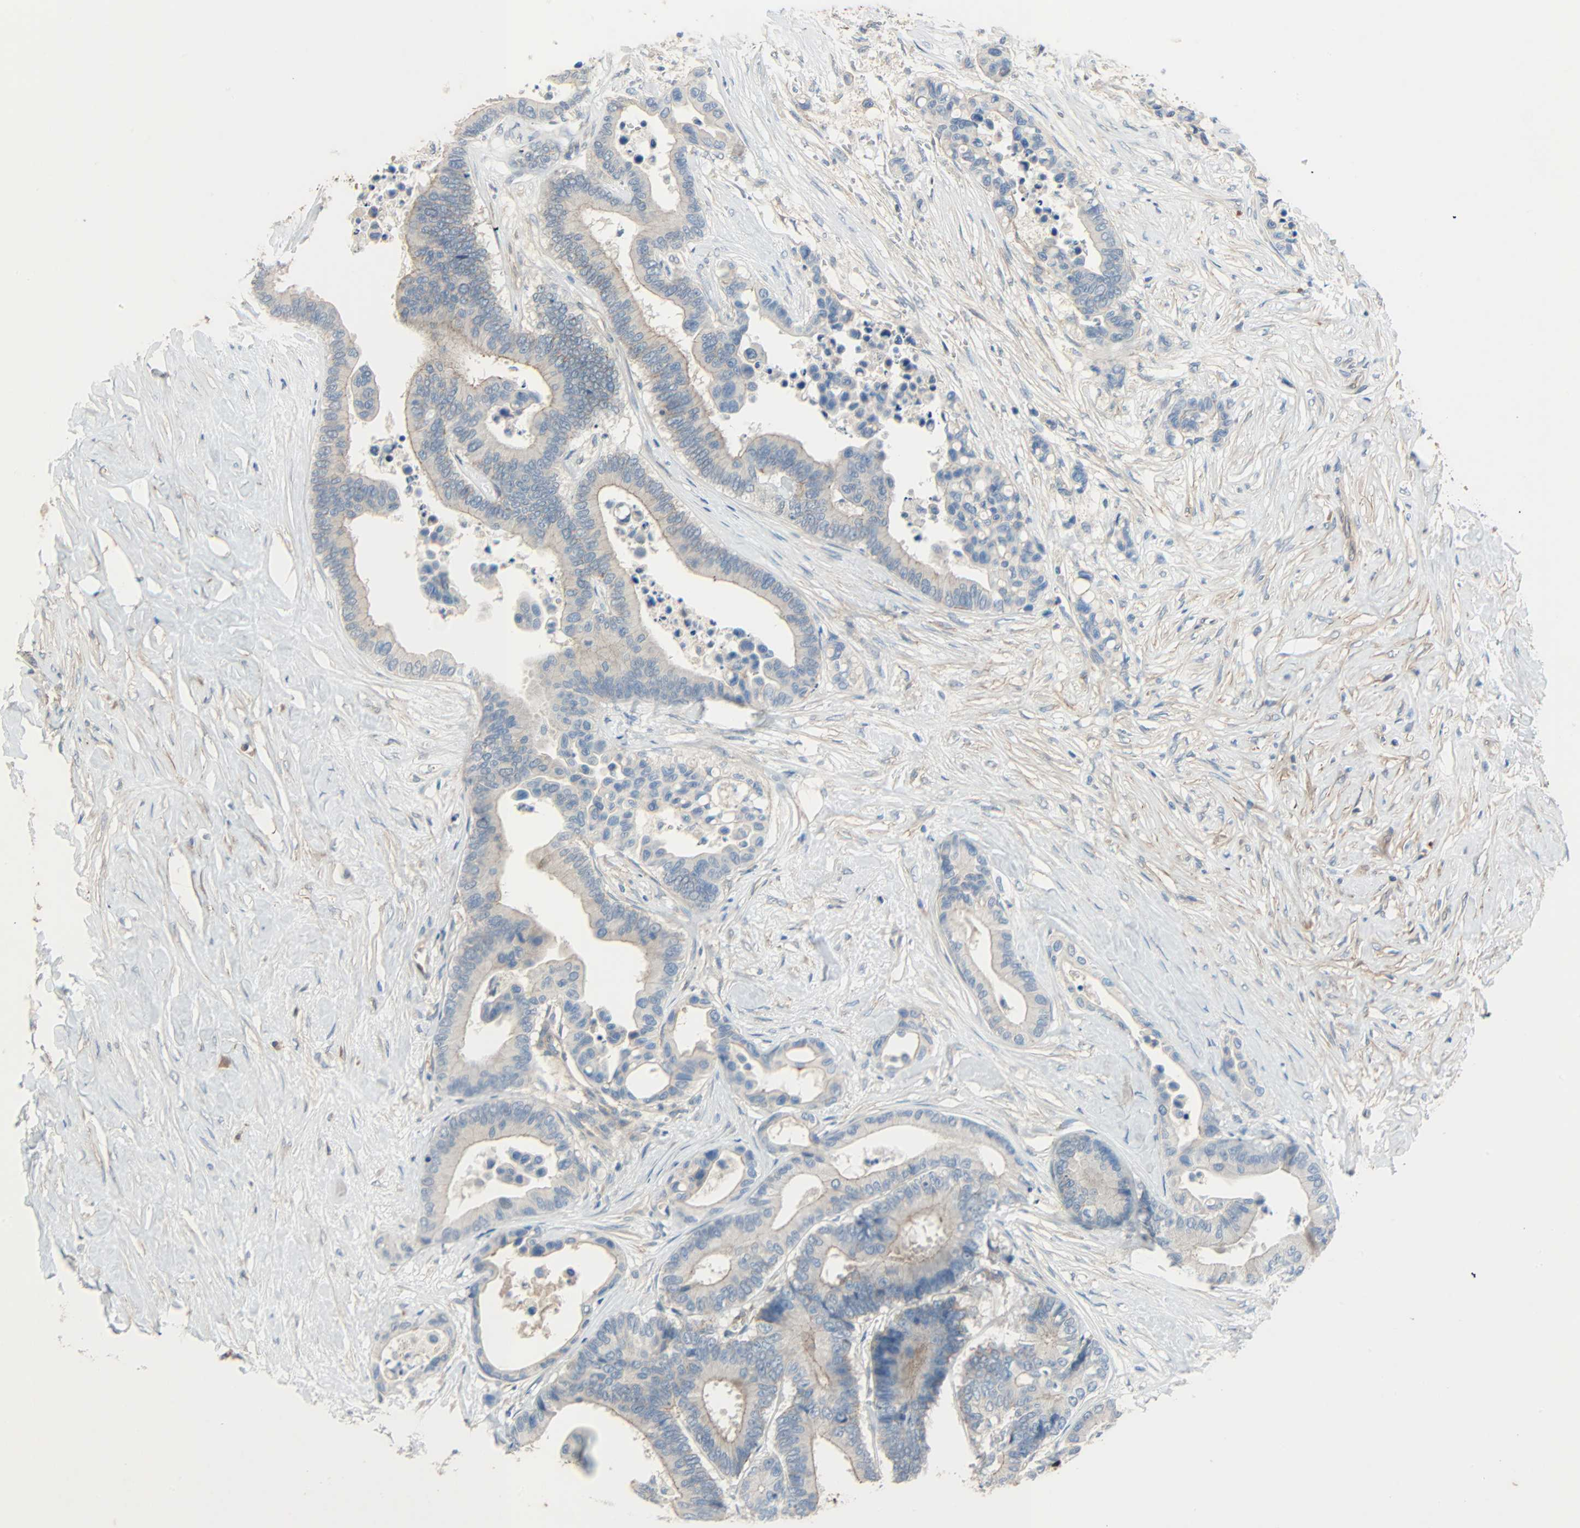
{"staining": {"intensity": "weak", "quantity": ">75%", "location": "cytoplasmic/membranous"}, "tissue": "colorectal cancer", "cell_type": "Tumor cells", "image_type": "cancer", "snomed": [{"axis": "morphology", "description": "Normal tissue, NOS"}, {"axis": "morphology", "description": "Adenocarcinoma, NOS"}, {"axis": "topography", "description": "Colon"}], "caption": "The immunohistochemical stain labels weak cytoplasmic/membranous staining in tumor cells of colorectal adenocarcinoma tissue. (IHC, brightfield microscopy, high magnification).", "gene": "TNFRSF12A", "patient": {"sex": "male", "age": 82}}